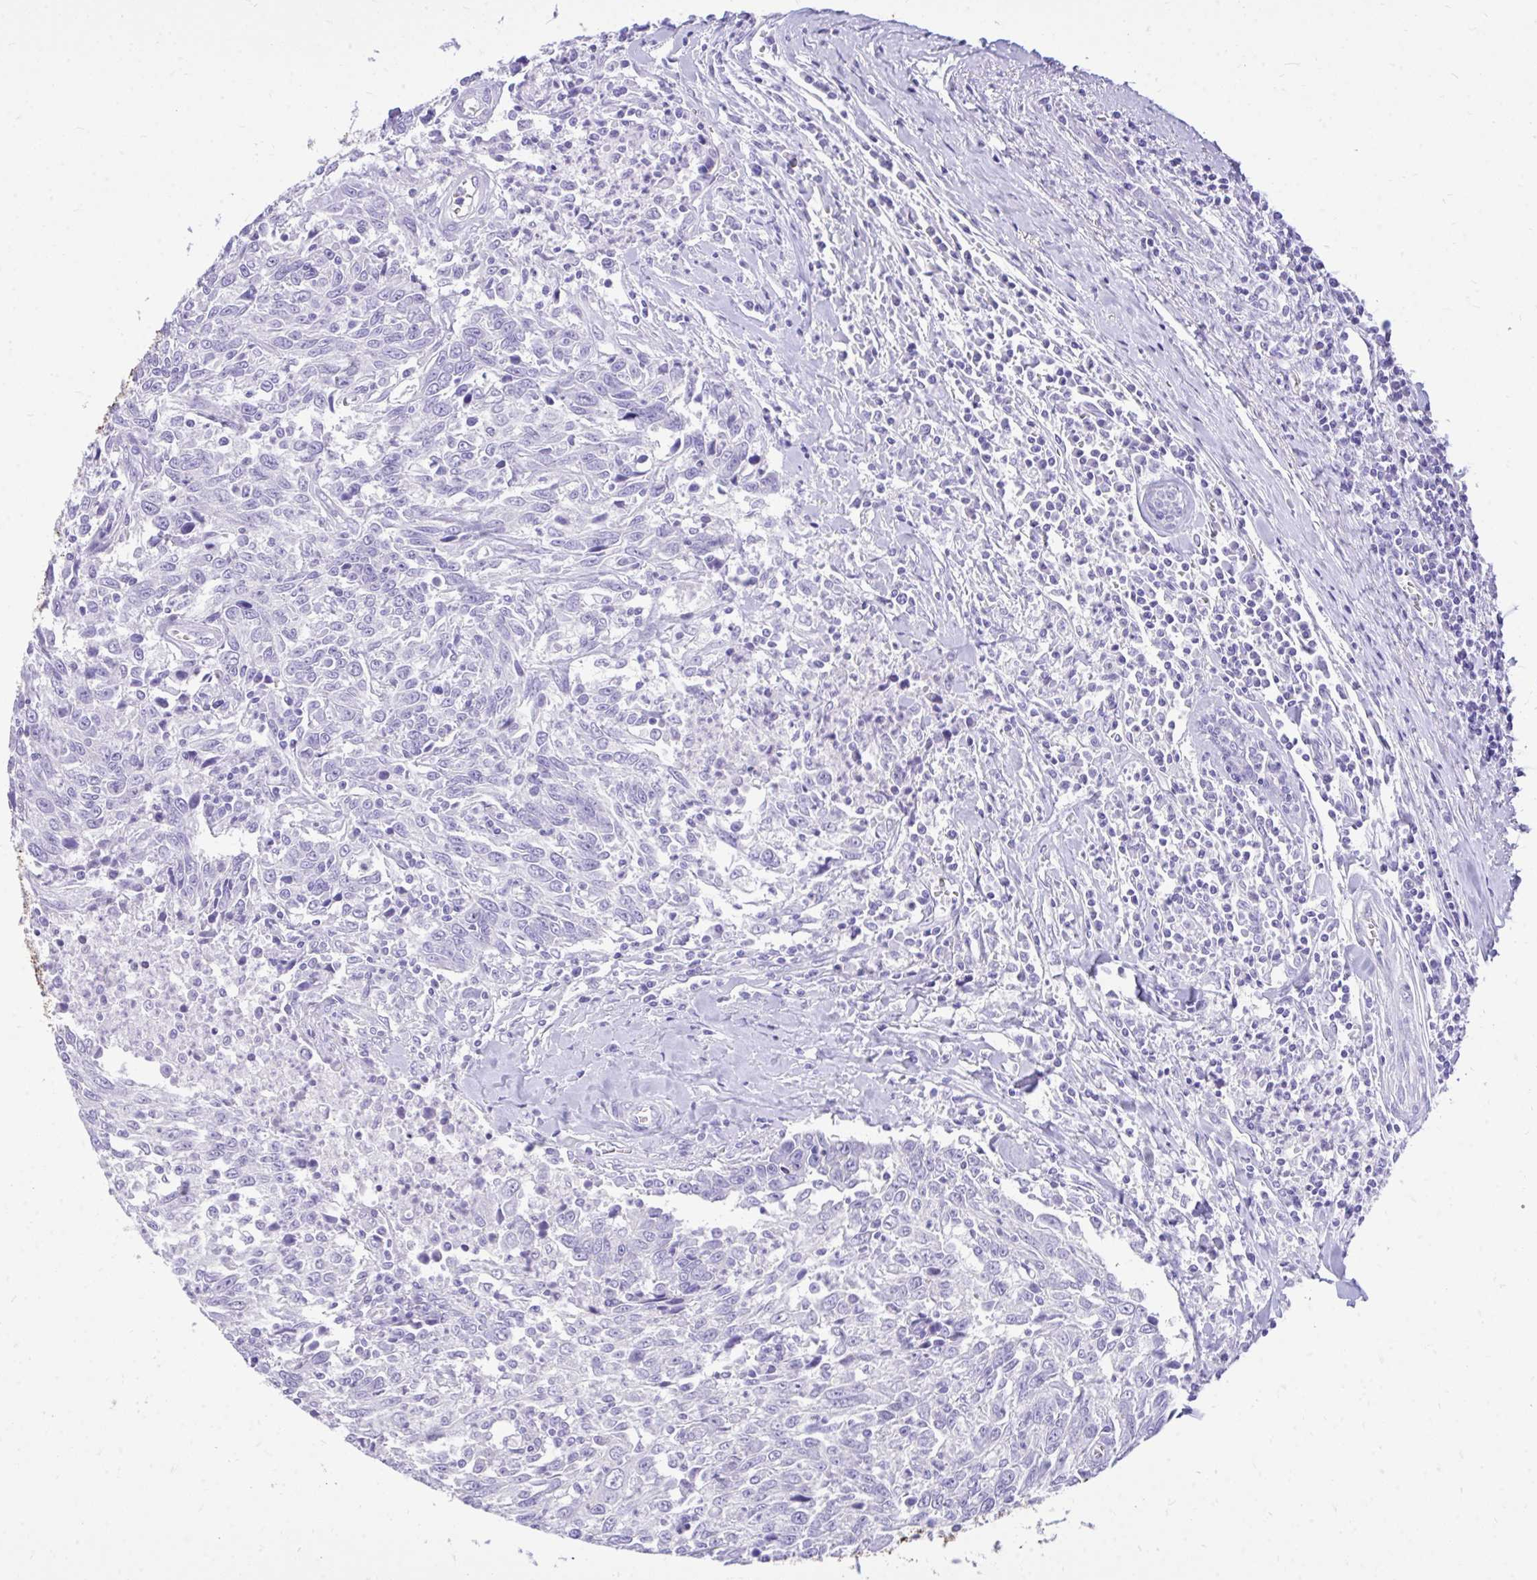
{"staining": {"intensity": "negative", "quantity": "none", "location": "none"}, "tissue": "breast cancer", "cell_type": "Tumor cells", "image_type": "cancer", "snomed": [{"axis": "morphology", "description": "Duct carcinoma"}, {"axis": "topography", "description": "Breast"}], "caption": "Infiltrating ductal carcinoma (breast) stained for a protein using IHC demonstrates no positivity tumor cells.", "gene": "MON1A", "patient": {"sex": "female", "age": 50}}